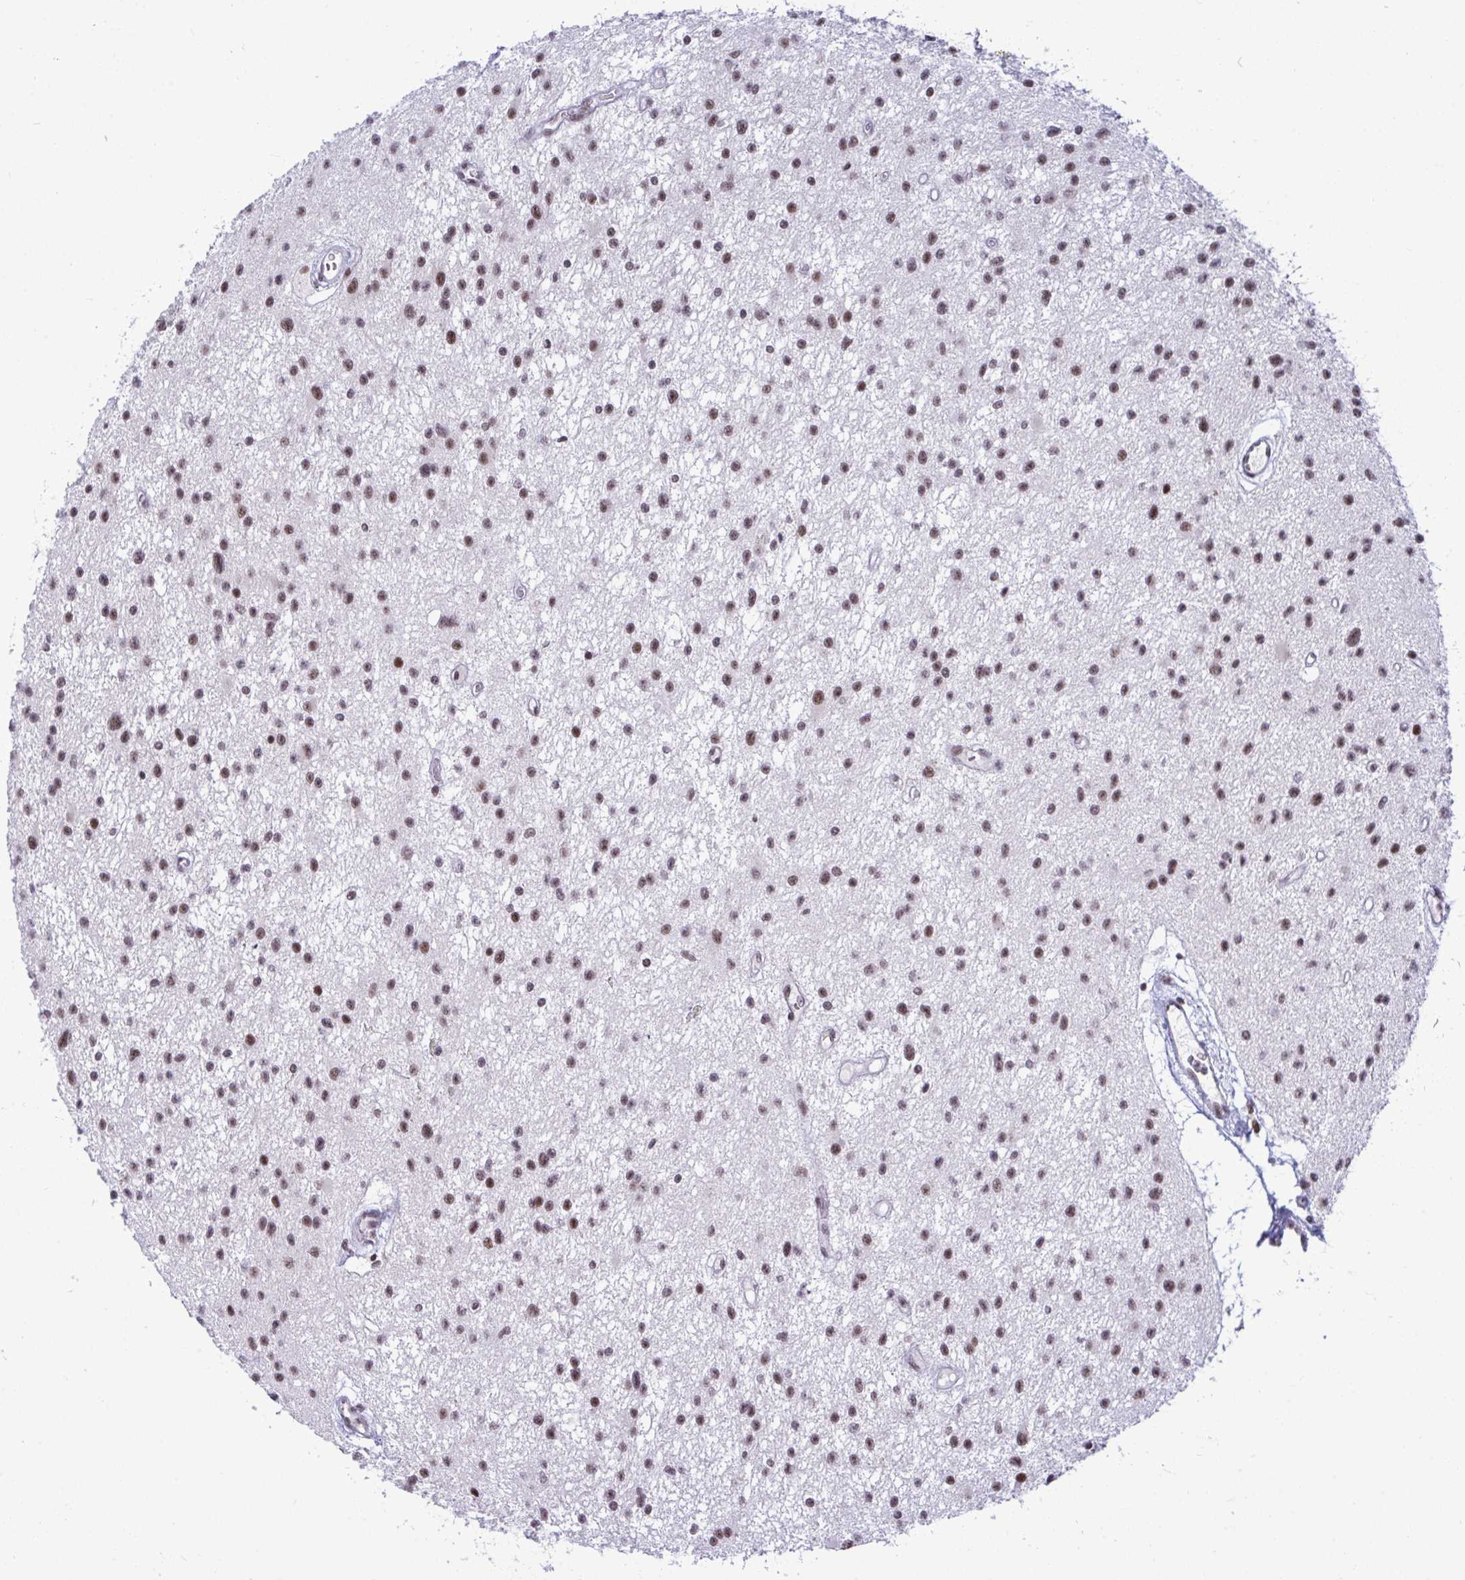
{"staining": {"intensity": "moderate", "quantity": ">75%", "location": "nuclear"}, "tissue": "glioma", "cell_type": "Tumor cells", "image_type": "cancer", "snomed": [{"axis": "morphology", "description": "Glioma, malignant, Low grade"}, {"axis": "topography", "description": "Brain"}], "caption": "The photomicrograph shows a brown stain indicating the presence of a protein in the nuclear of tumor cells in glioma.", "gene": "WBP11", "patient": {"sex": "male", "age": 43}}